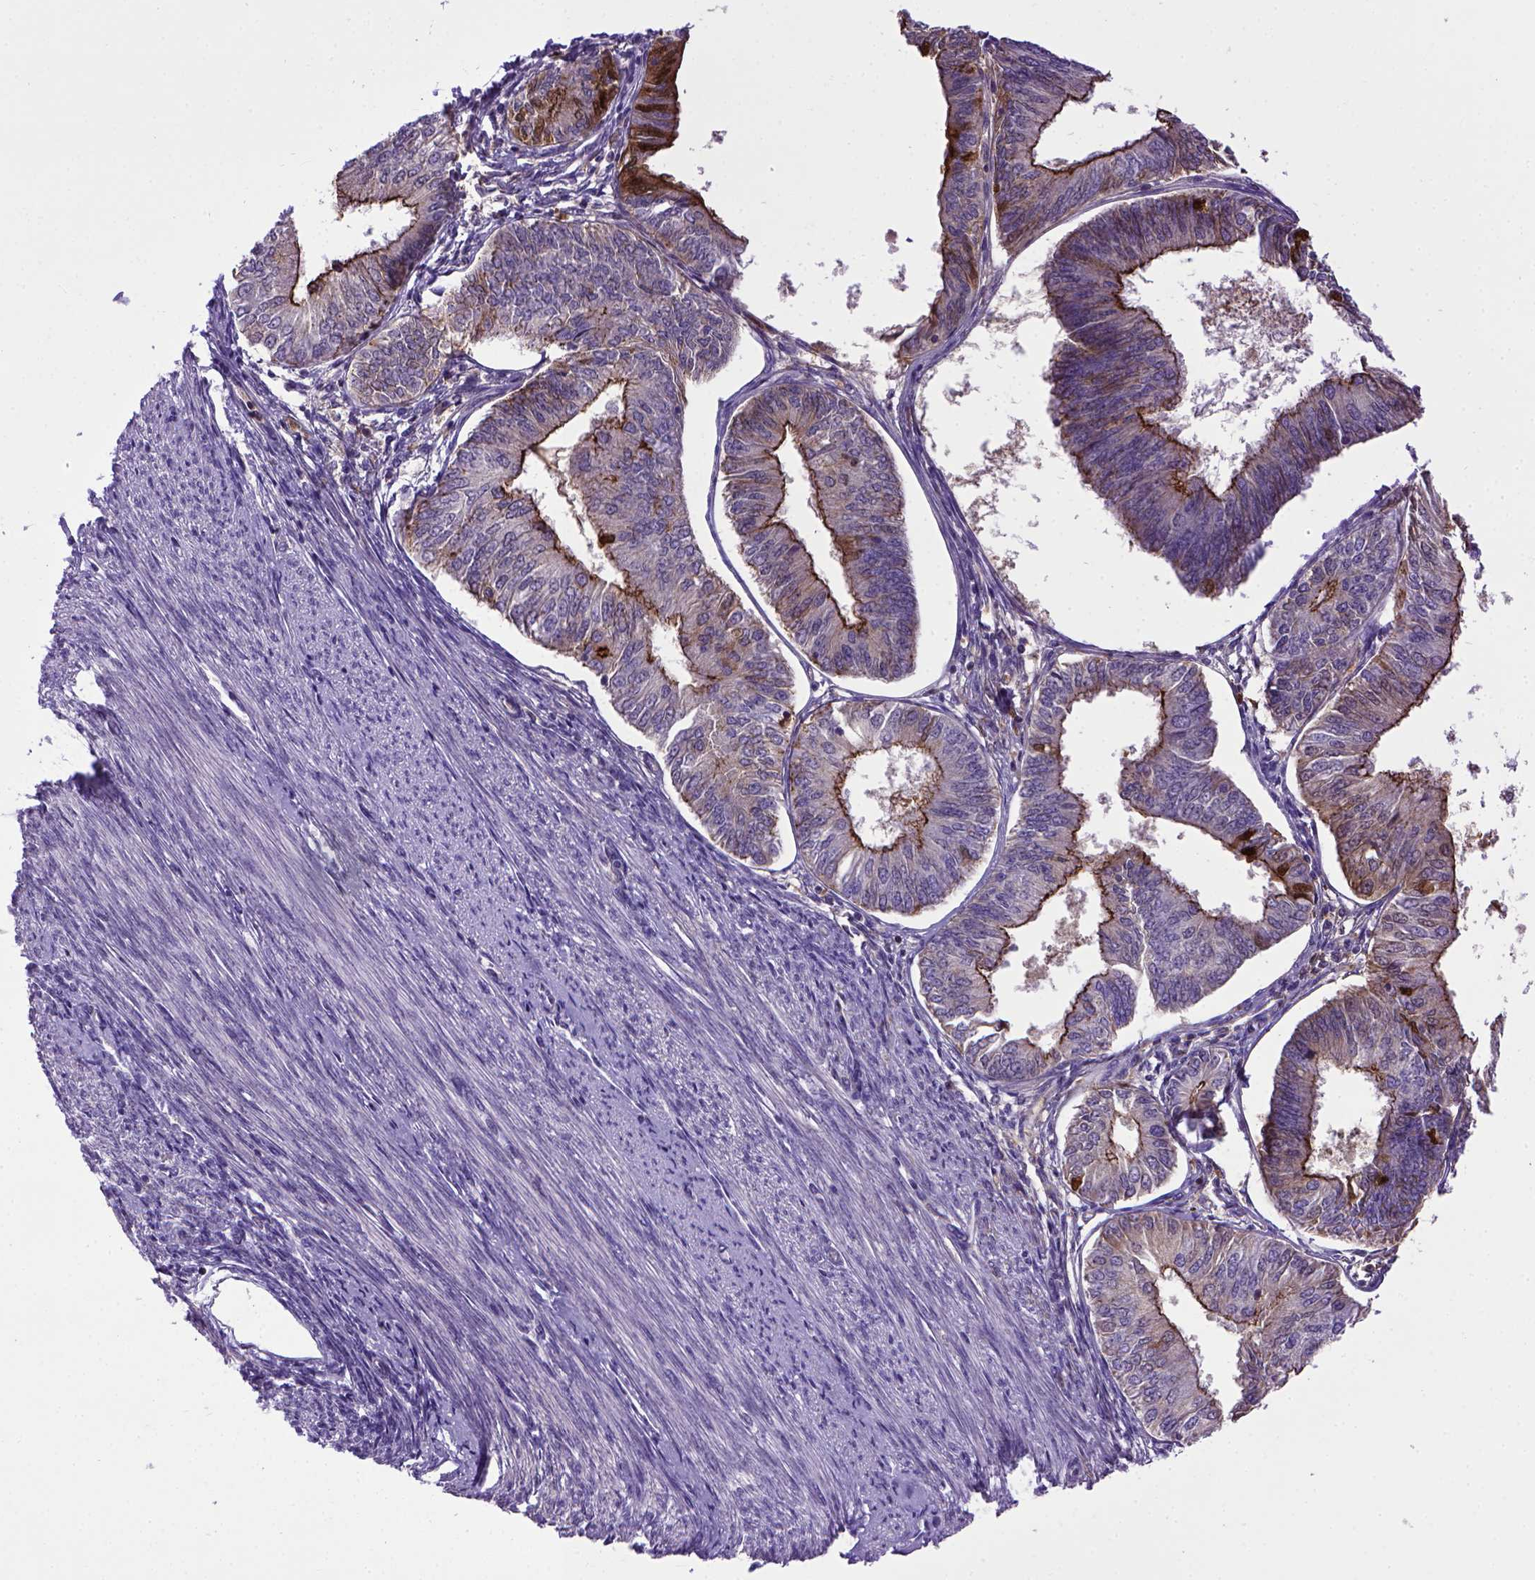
{"staining": {"intensity": "strong", "quantity": "25%-75%", "location": "cytoplasmic/membranous"}, "tissue": "endometrial cancer", "cell_type": "Tumor cells", "image_type": "cancer", "snomed": [{"axis": "morphology", "description": "Adenocarcinoma, NOS"}, {"axis": "topography", "description": "Endometrium"}], "caption": "Tumor cells show strong cytoplasmic/membranous expression in approximately 25%-75% of cells in endometrial cancer (adenocarcinoma).", "gene": "CDH1", "patient": {"sex": "female", "age": 58}}